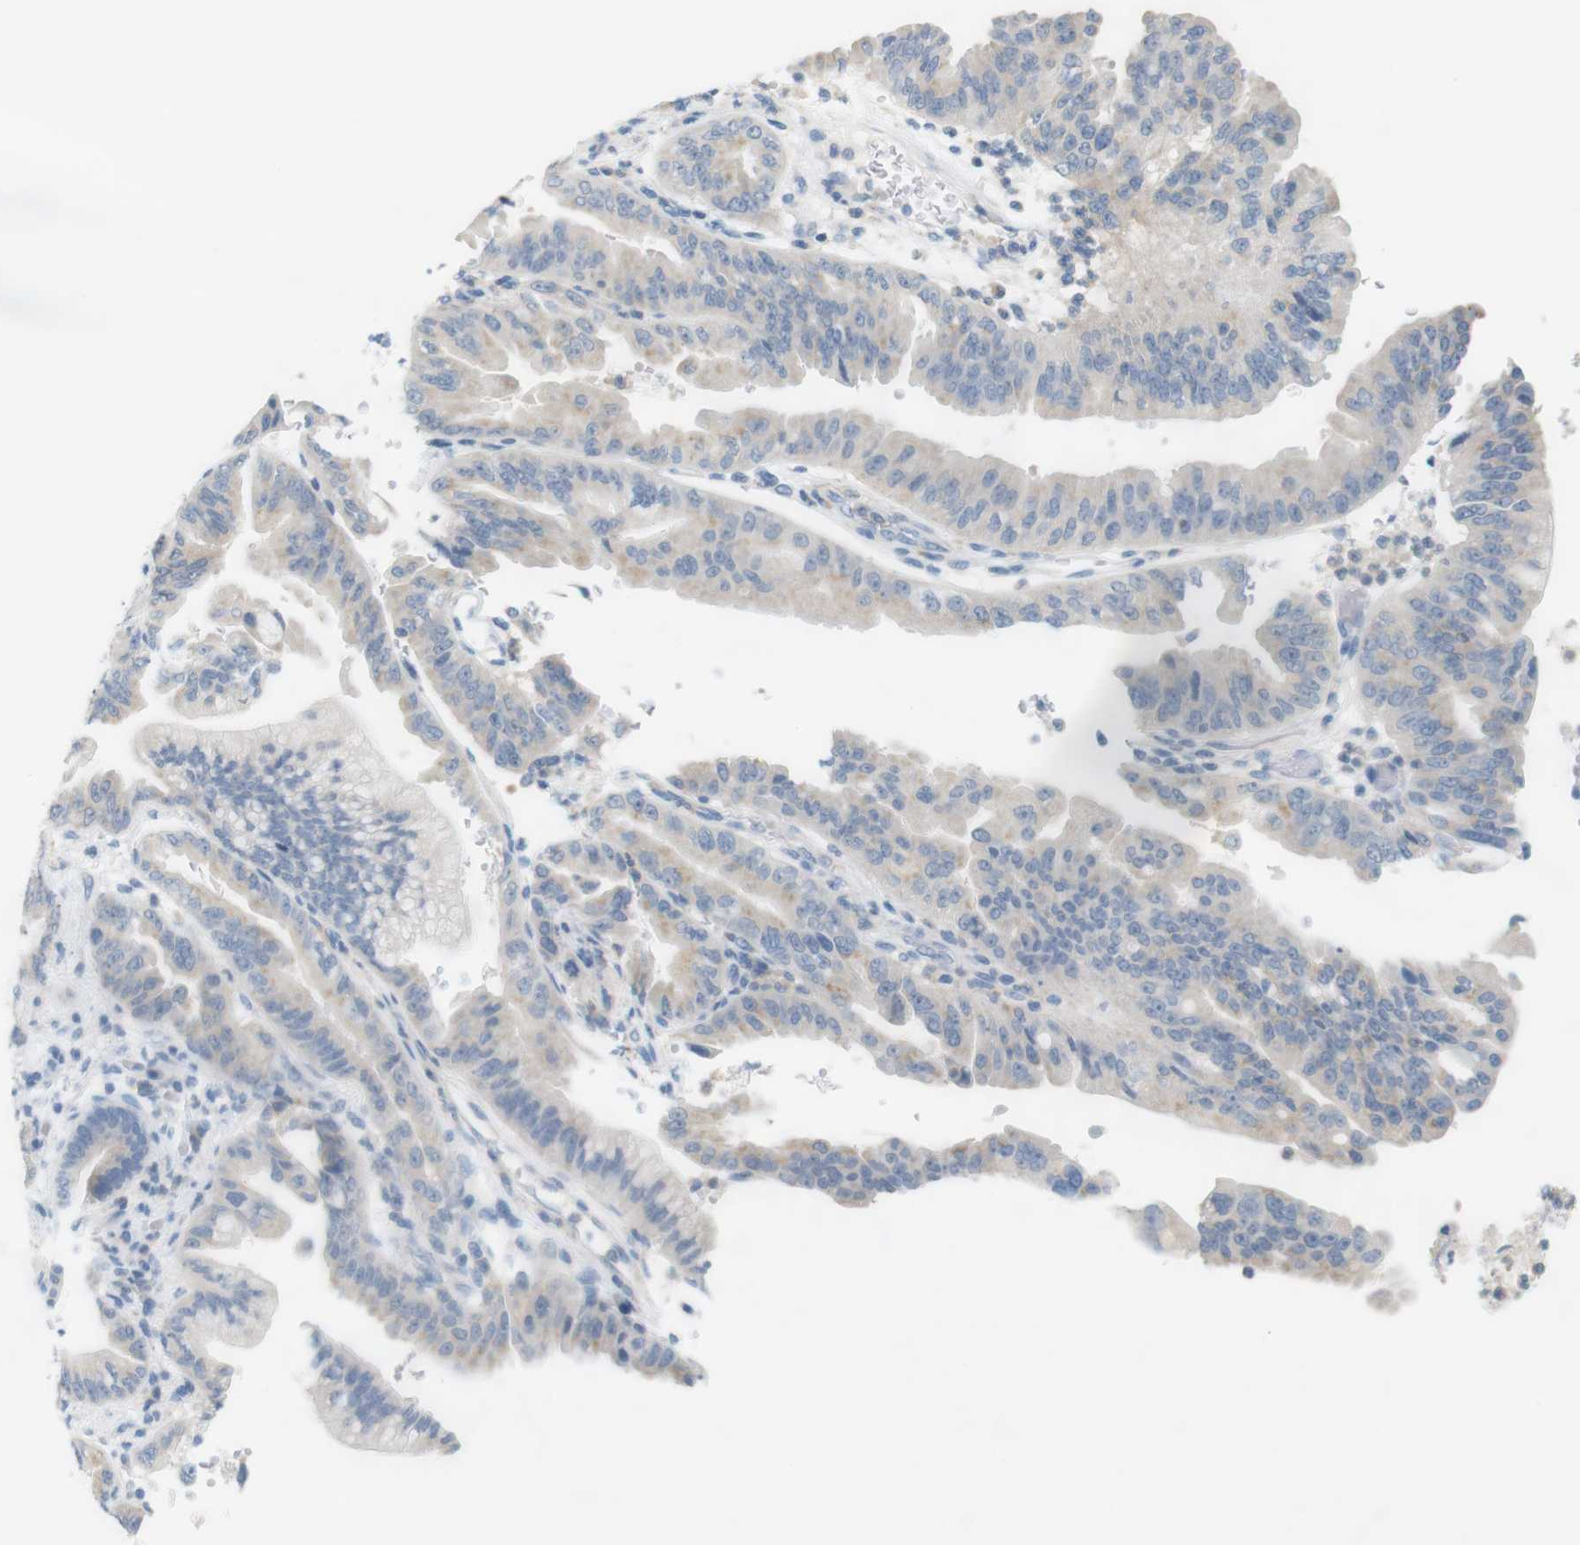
{"staining": {"intensity": "negative", "quantity": "none", "location": "none"}, "tissue": "pancreatic cancer", "cell_type": "Tumor cells", "image_type": "cancer", "snomed": [{"axis": "morphology", "description": "Adenocarcinoma, NOS"}, {"axis": "topography", "description": "Pancreas"}], "caption": "A high-resolution micrograph shows IHC staining of pancreatic cancer (adenocarcinoma), which demonstrates no significant positivity in tumor cells.", "gene": "LRRK2", "patient": {"sex": "male", "age": 70}}